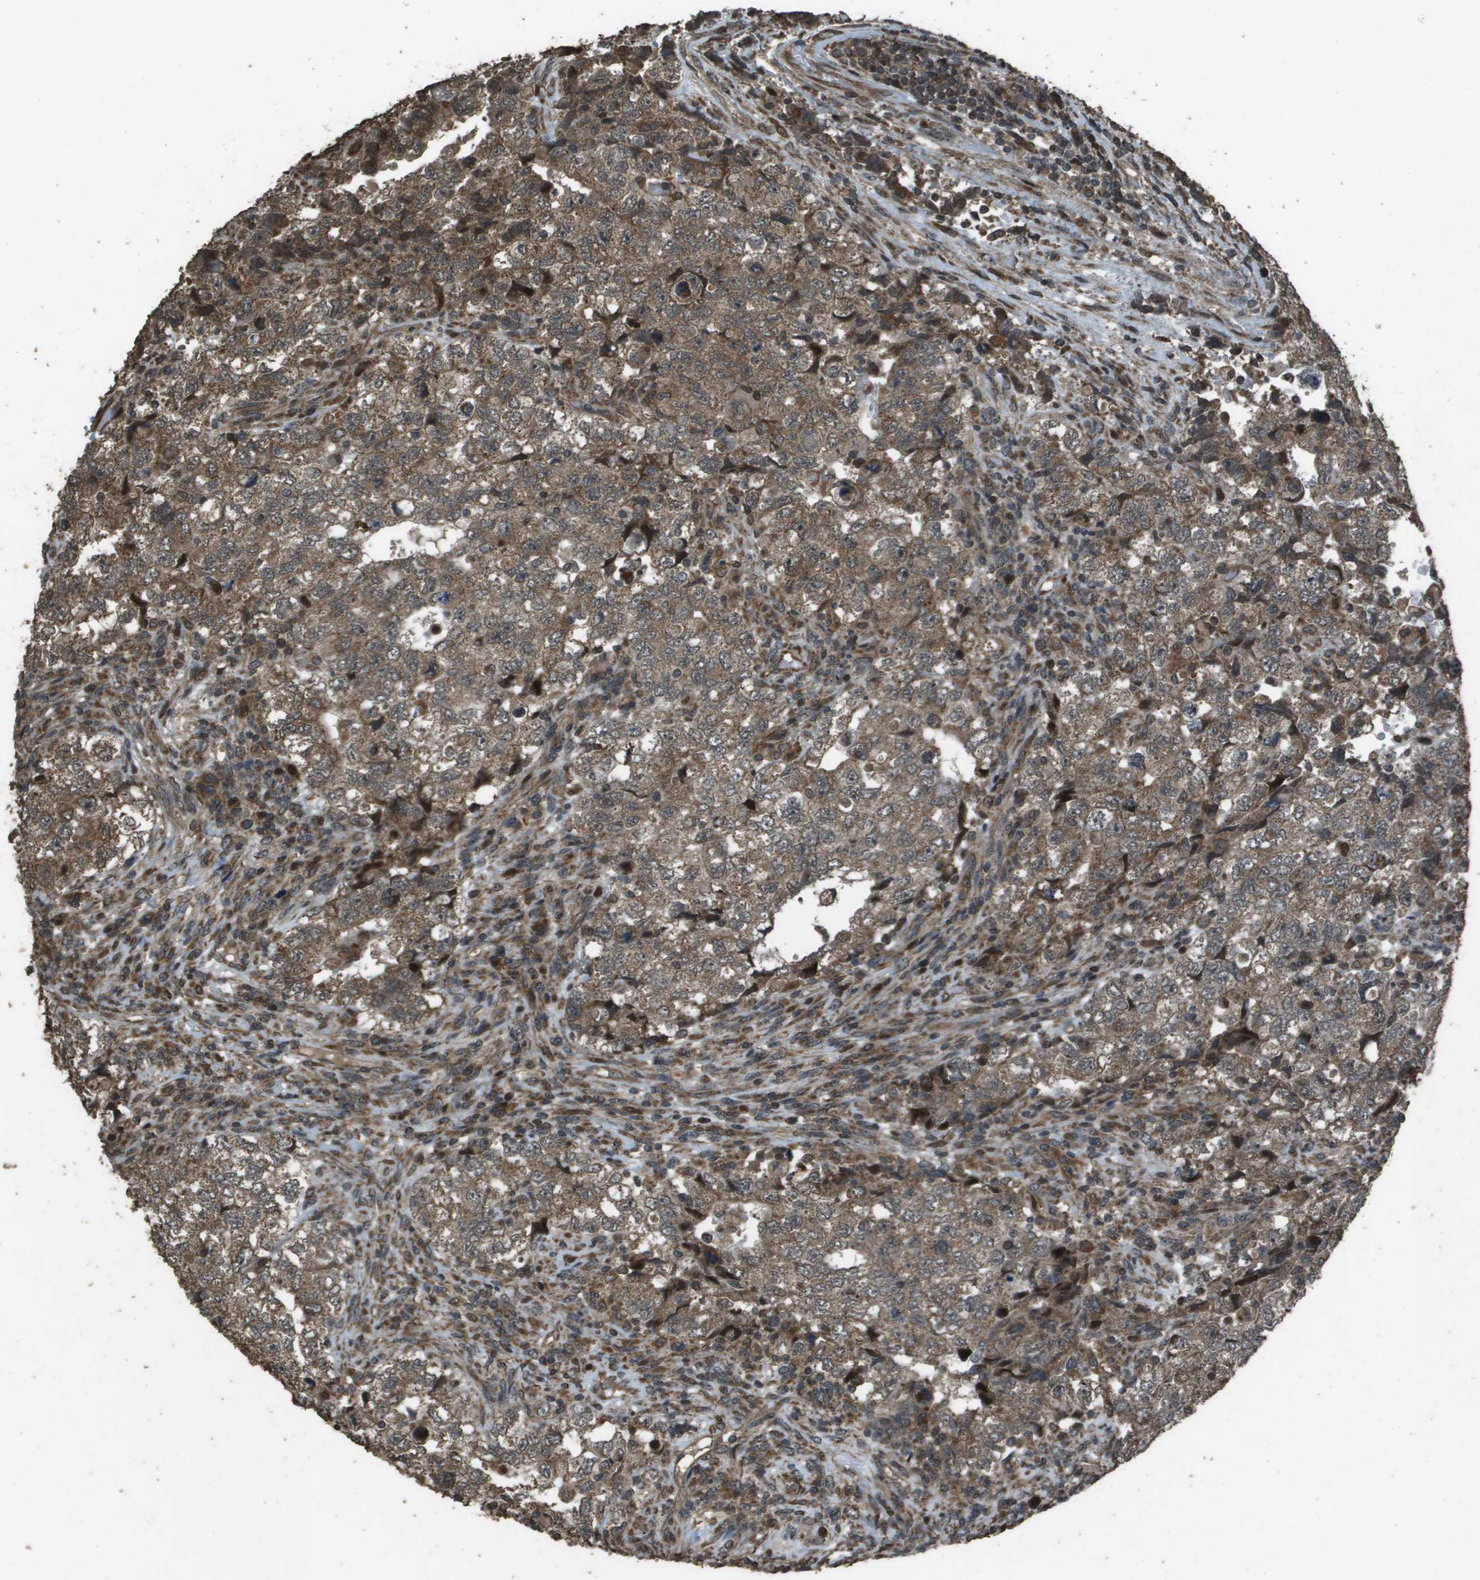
{"staining": {"intensity": "moderate", "quantity": ">75%", "location": "cytoplasmic/membranous"}, "tissue": "testis cancer", "cell_type": "Tumor cells", "image_type": "cancer", "snomed": [{"axis": "morphology", "description": "Carcinoma, Embryonal, NOS"}, {"axis": "topography", "description": "Testis"}], "caption": "Immunohistochemistry (IHC) histopathology image of human testis cancer (embryonal carcinoma) stained for a protein (brown), which exhibits medium levels of moderate cytoplasmic/membranous positivity in approximately >75% of tumor cells.", "gene": "FIG4", "patient": {"sex": "male", "age": 36}}